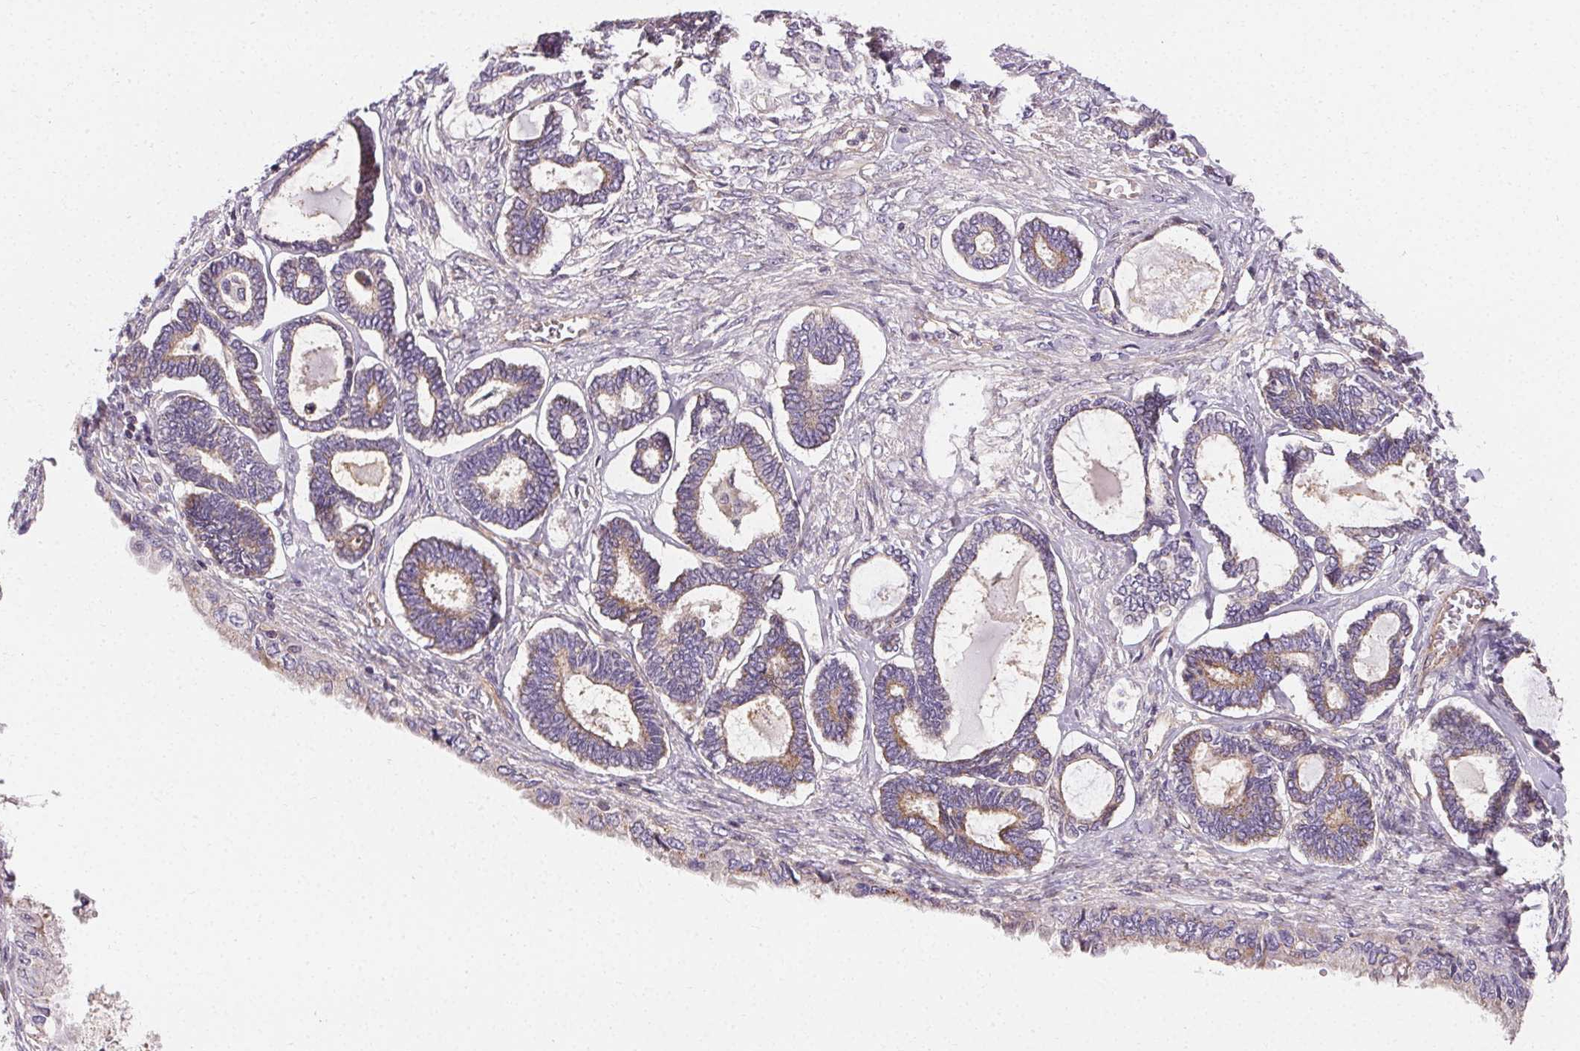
{"staining": {"intensity": "weak", "quantity": "<25%", "location": "cytoplasmic/membranous"}, "tissue": "ovarian cancer", "cell_type": "Tumor cells", "image_type": "cancer", "snomed": [{"axis": "morphology", "description": "Carcinoma, endometroid"}, {"axis": "topography", "description": "Ovary"}], "caption": "IHC of human ovarian endometroid carcinoma shows no staining in tumor cells.", "gene": "APLP1", "patient": {"sex": "female", "age": 70}}